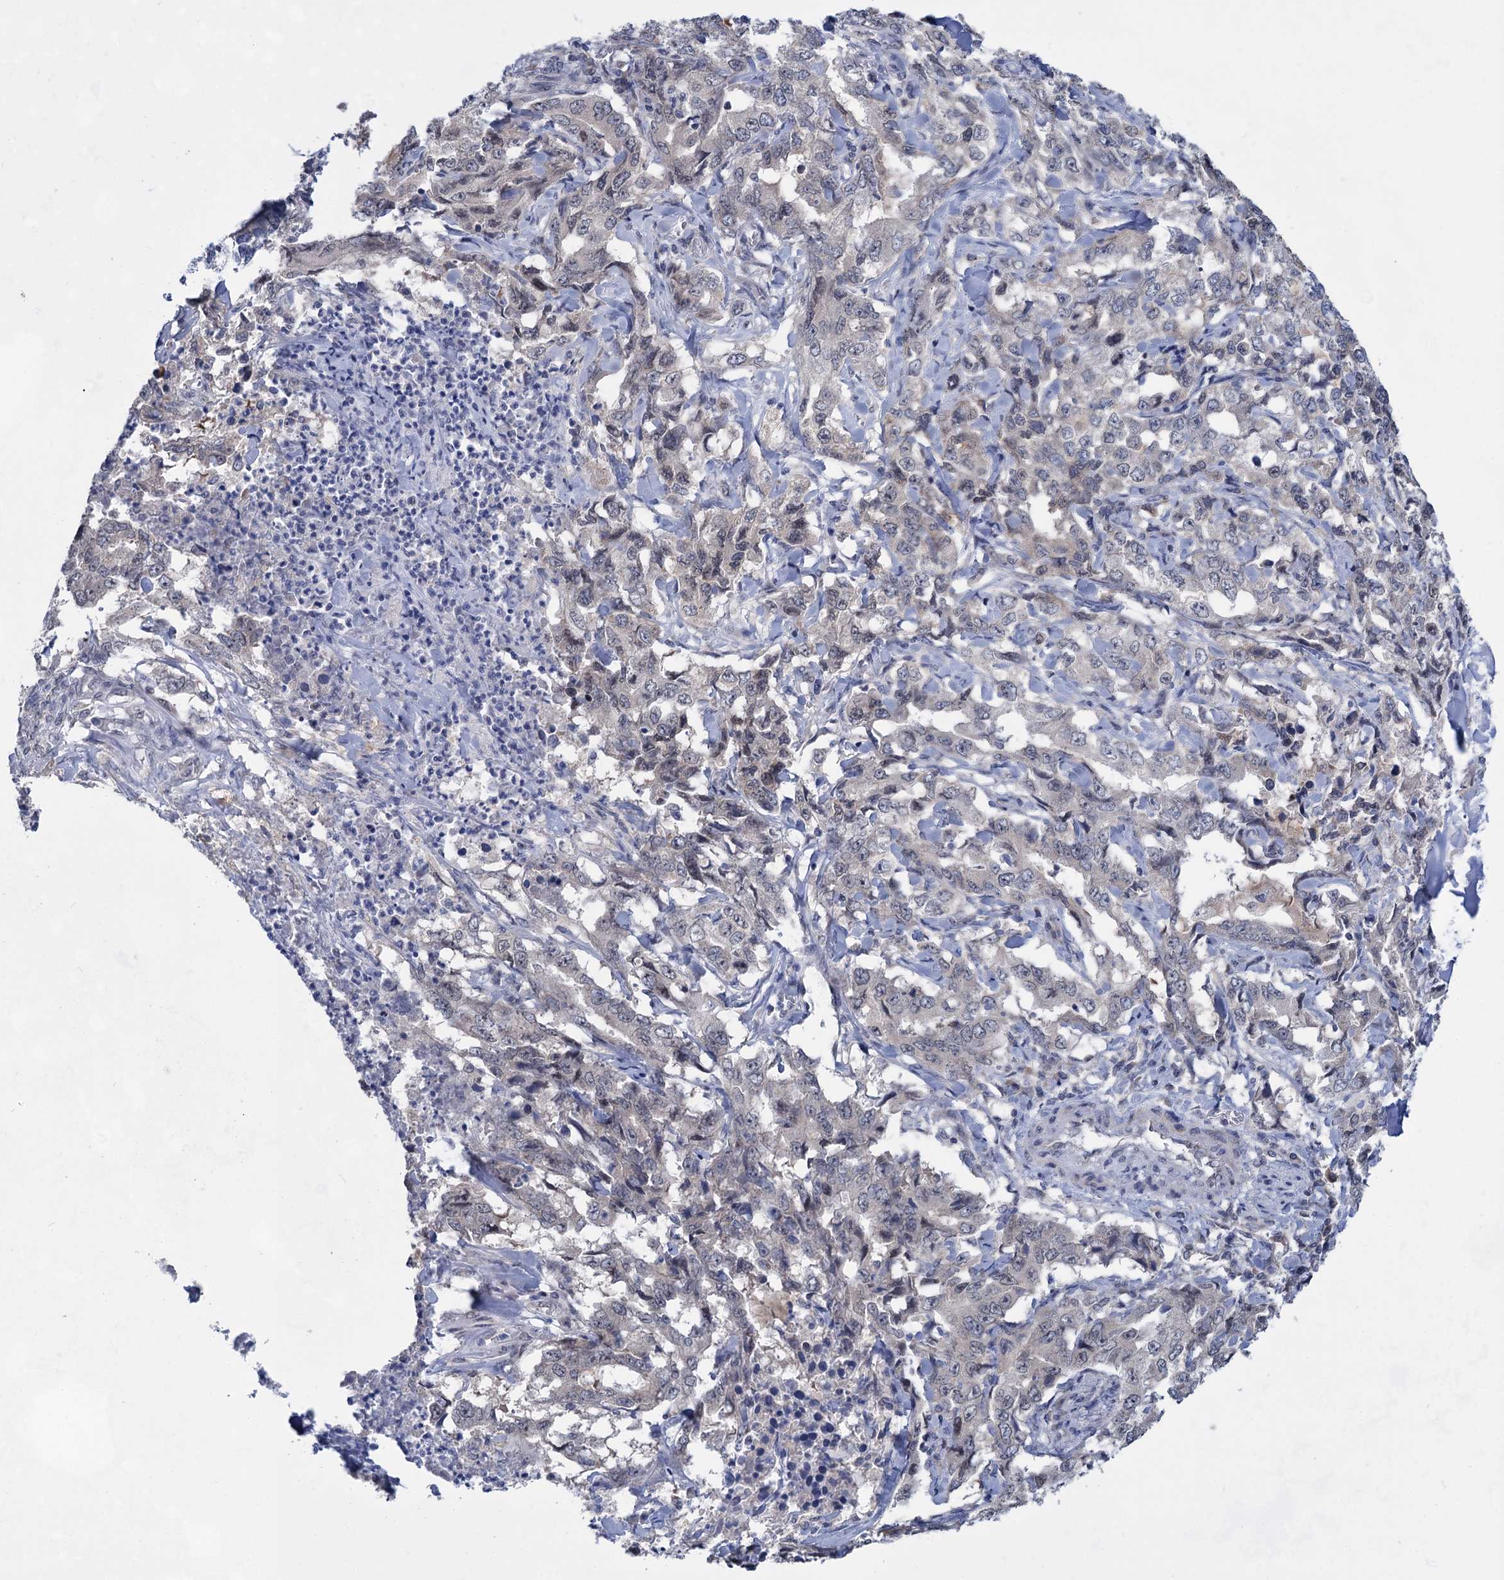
{"staining": {"intensity": "negative", "quantity": "none", "location": "none"}, "tissue": "lung cancer", "cell_type": "Tumor cells", "image_type": "cancer", "snomed": [{"axis": "morphology", "description": "Adenocarcinoma, NOS"}, {"axis": "topography", "description": "Lung"}], "caption": "Immunohistochemical staining of lung adenocarcinoma displays no significant staining in tumor cells.", "gene": "TTC17", "patient": {"sex": "female", "age": 51}}